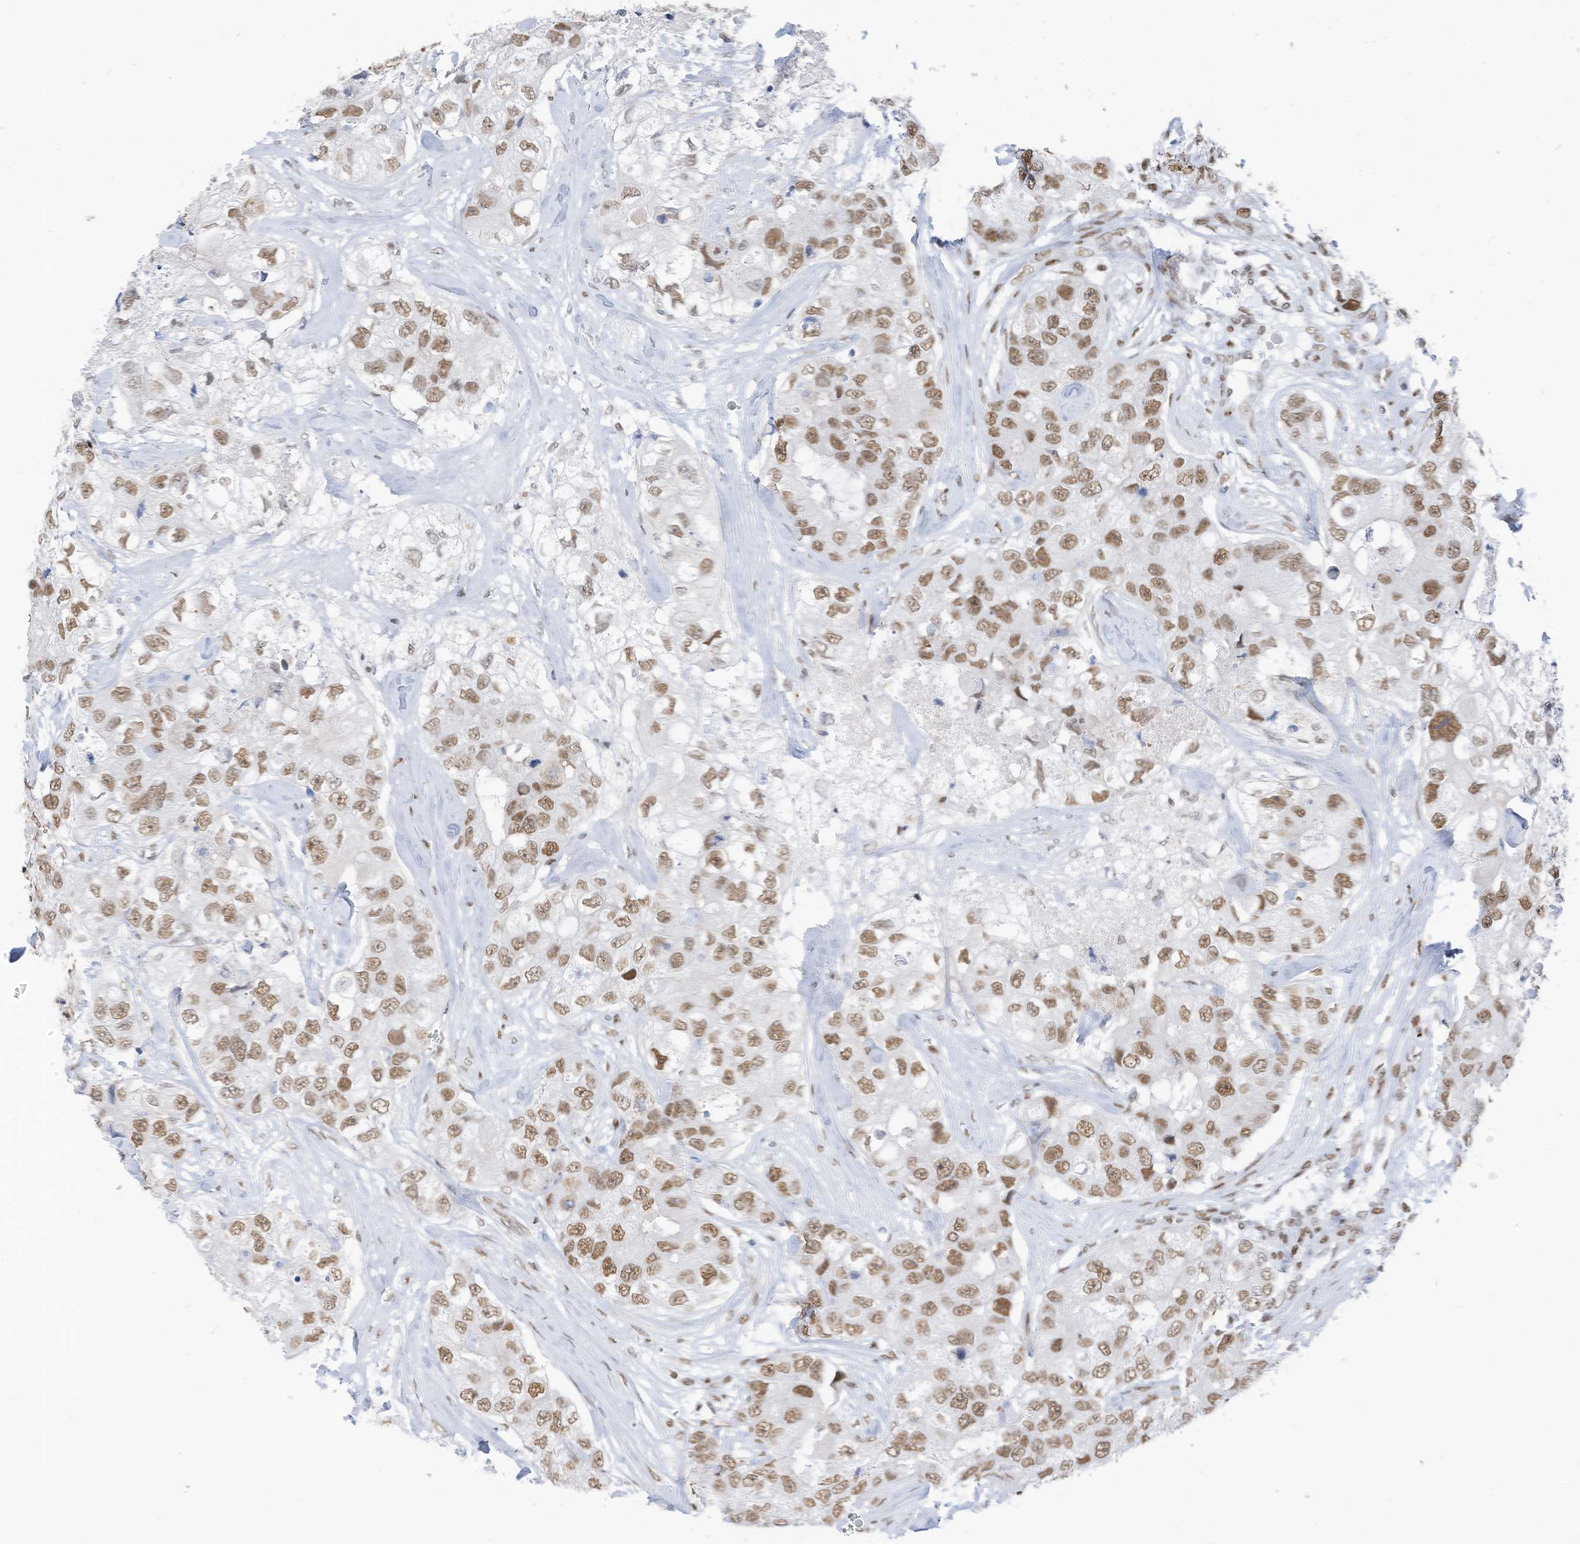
{"staining": {"intensity": "moderate", "quantity": ">75%", "location": "nuclear"}, "tissue": "breast cancer", "cell_type": "Tumor cells", "image_type": "cancer", "snomed": [{"axis": "morphology", "description": "Duct carcinoma"}, {"axis": "topography", "description": "Breast"}], "caption": "The image demonstrates staining of breast cancer (invasive ductal carcinoma), revealing moderate nuclear protein staining (brown color) within tumor cells.", "gene": "KHSRP", "patient": {"sex": "female", "age": 62}}